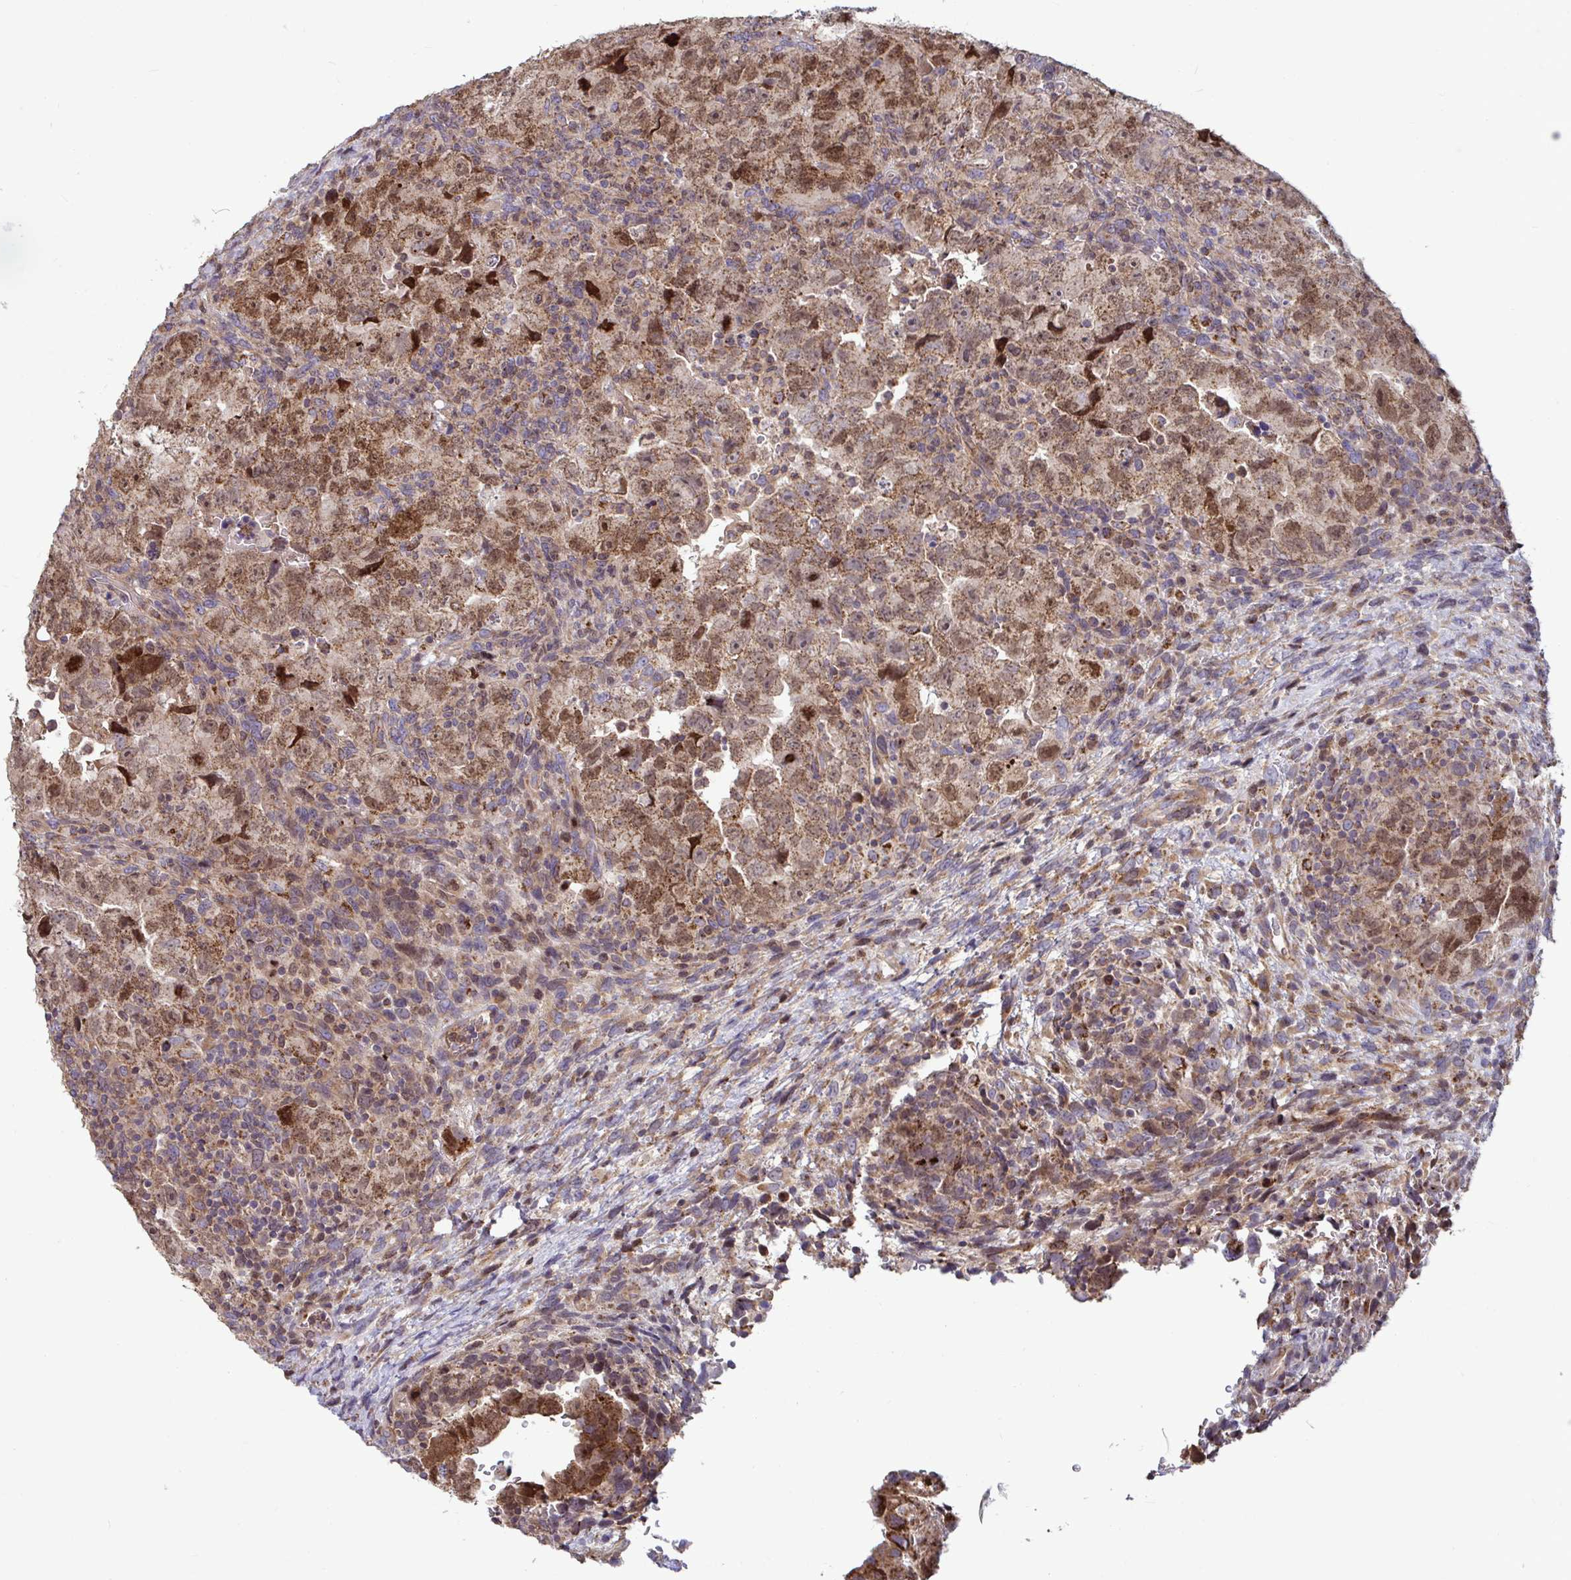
{"staining": {"intensity": "strong", "quantity": ">75%", "location": "cytoplasmic/membranous,nuclear"}, "tissue": "testis cancer", "cell_type": "Tumor cells", "image_type": "cancer", "snomed": [{"axis": "morphology", "description": "Carcinoma, Embryonal, NOS"}, {"axis": "topography", "description": "Testis"}], "caption": "Immunohistochemical staining of embryonal carcinoma (testis) shows high levels of strong cytoplasmic/membranous and nuclear expression in about >75% of tumor cells. The staining was performed using DAB, with brown indicating positive protein expression. Nuclei are stained blue with hematoxylin.", "gene": "SPRY1", "patient": {"sex": "male", "age": 24}}